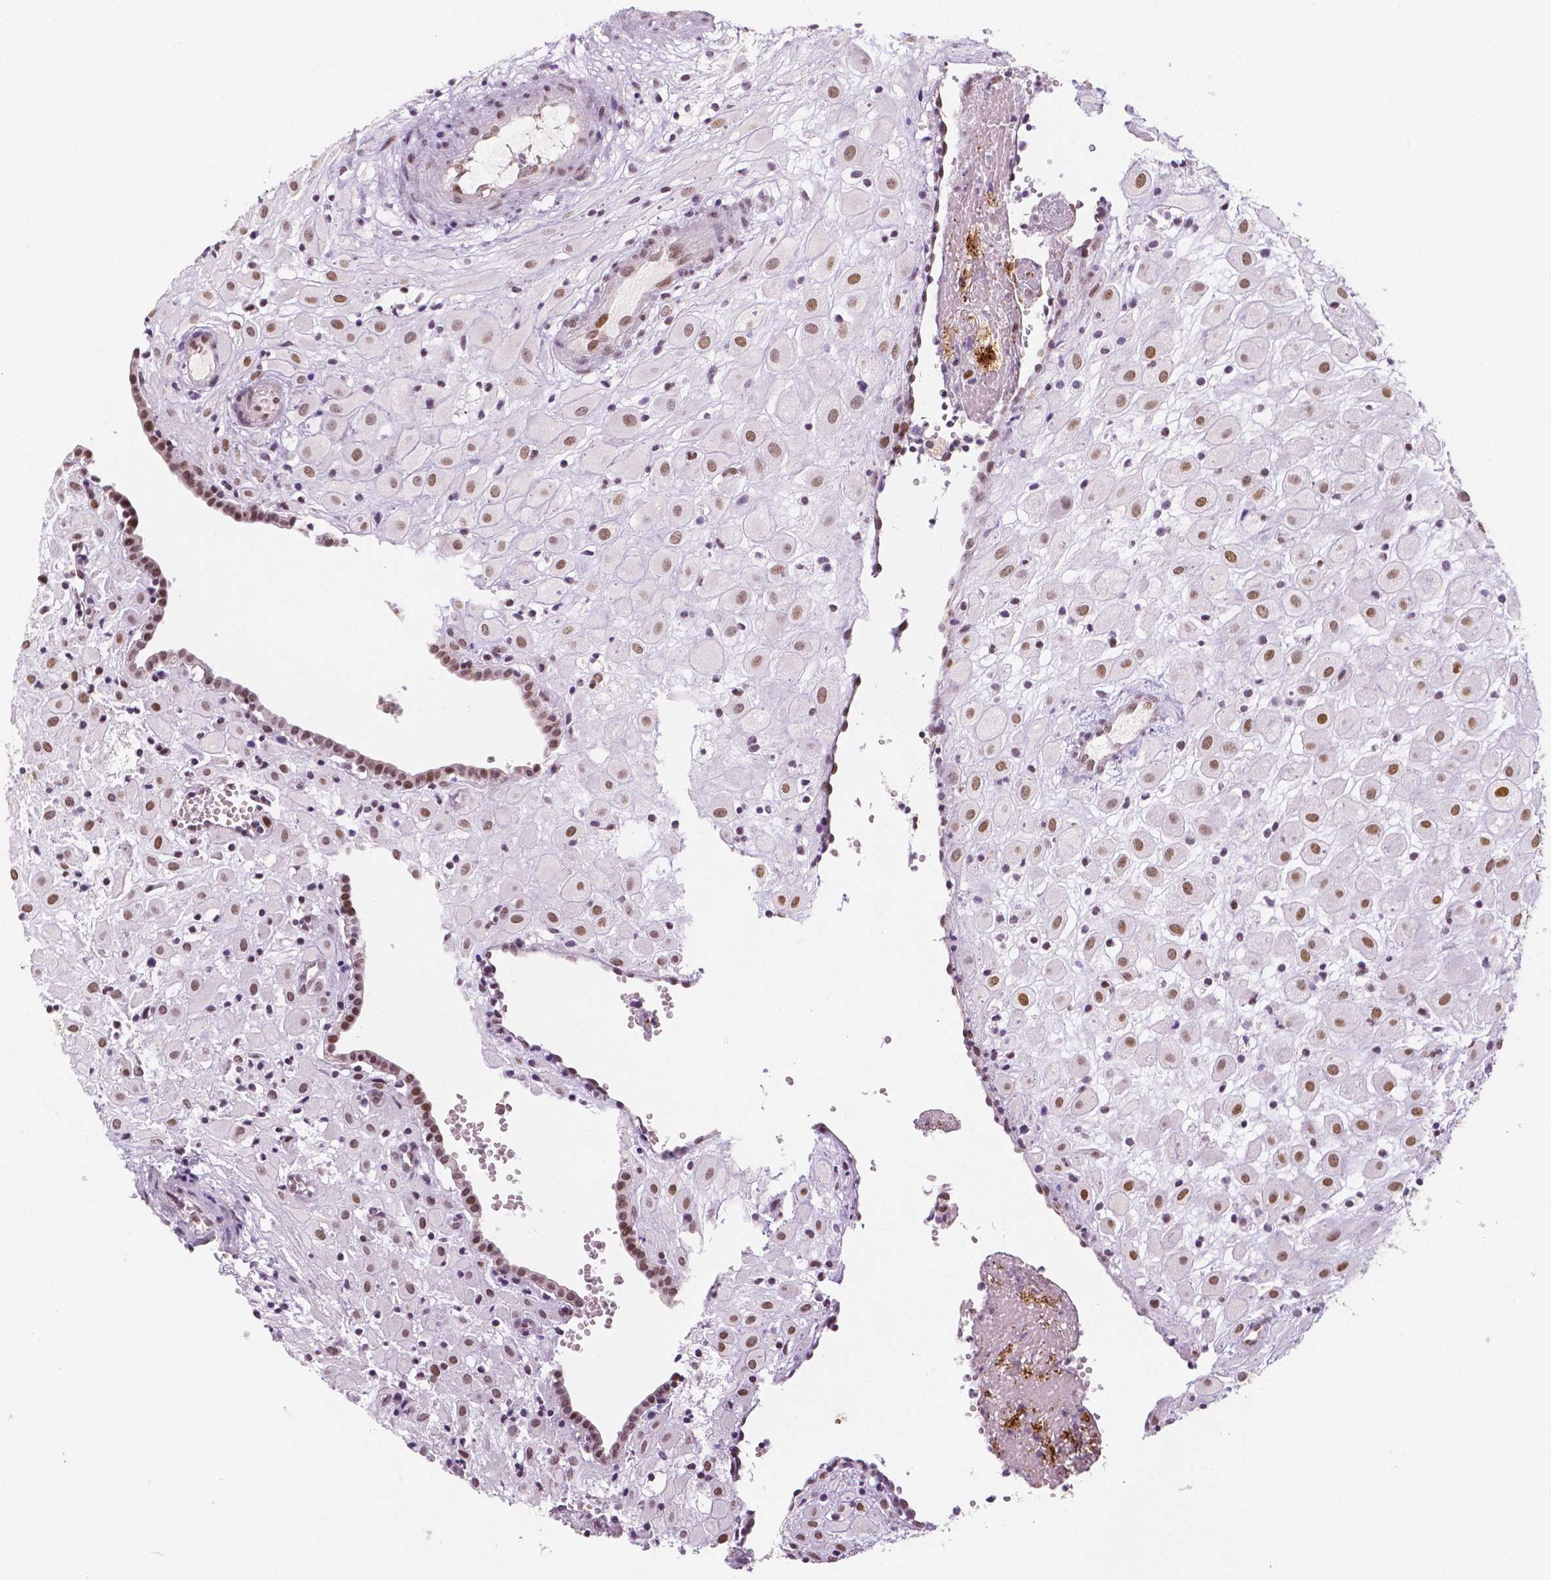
{"staining": {"intensity": "moderate", "quantity": ">75%", "location": "nuclear"}, "tissue": "placenta", "cell_type": "Decidual cells", "image_type": "normal", "snomed": [{"axis": "morphology", "description": "Normal tissue, NOS"}, {"axis": "topography", "description": "Placenta"}], "caption": "Protein expression analysis of unremarkable placenta demonstrates moderate nuclear staining in about >75% of decidual cells.", "gene": "KDM5B", "patient": {"sex": "female", "age": 24}}